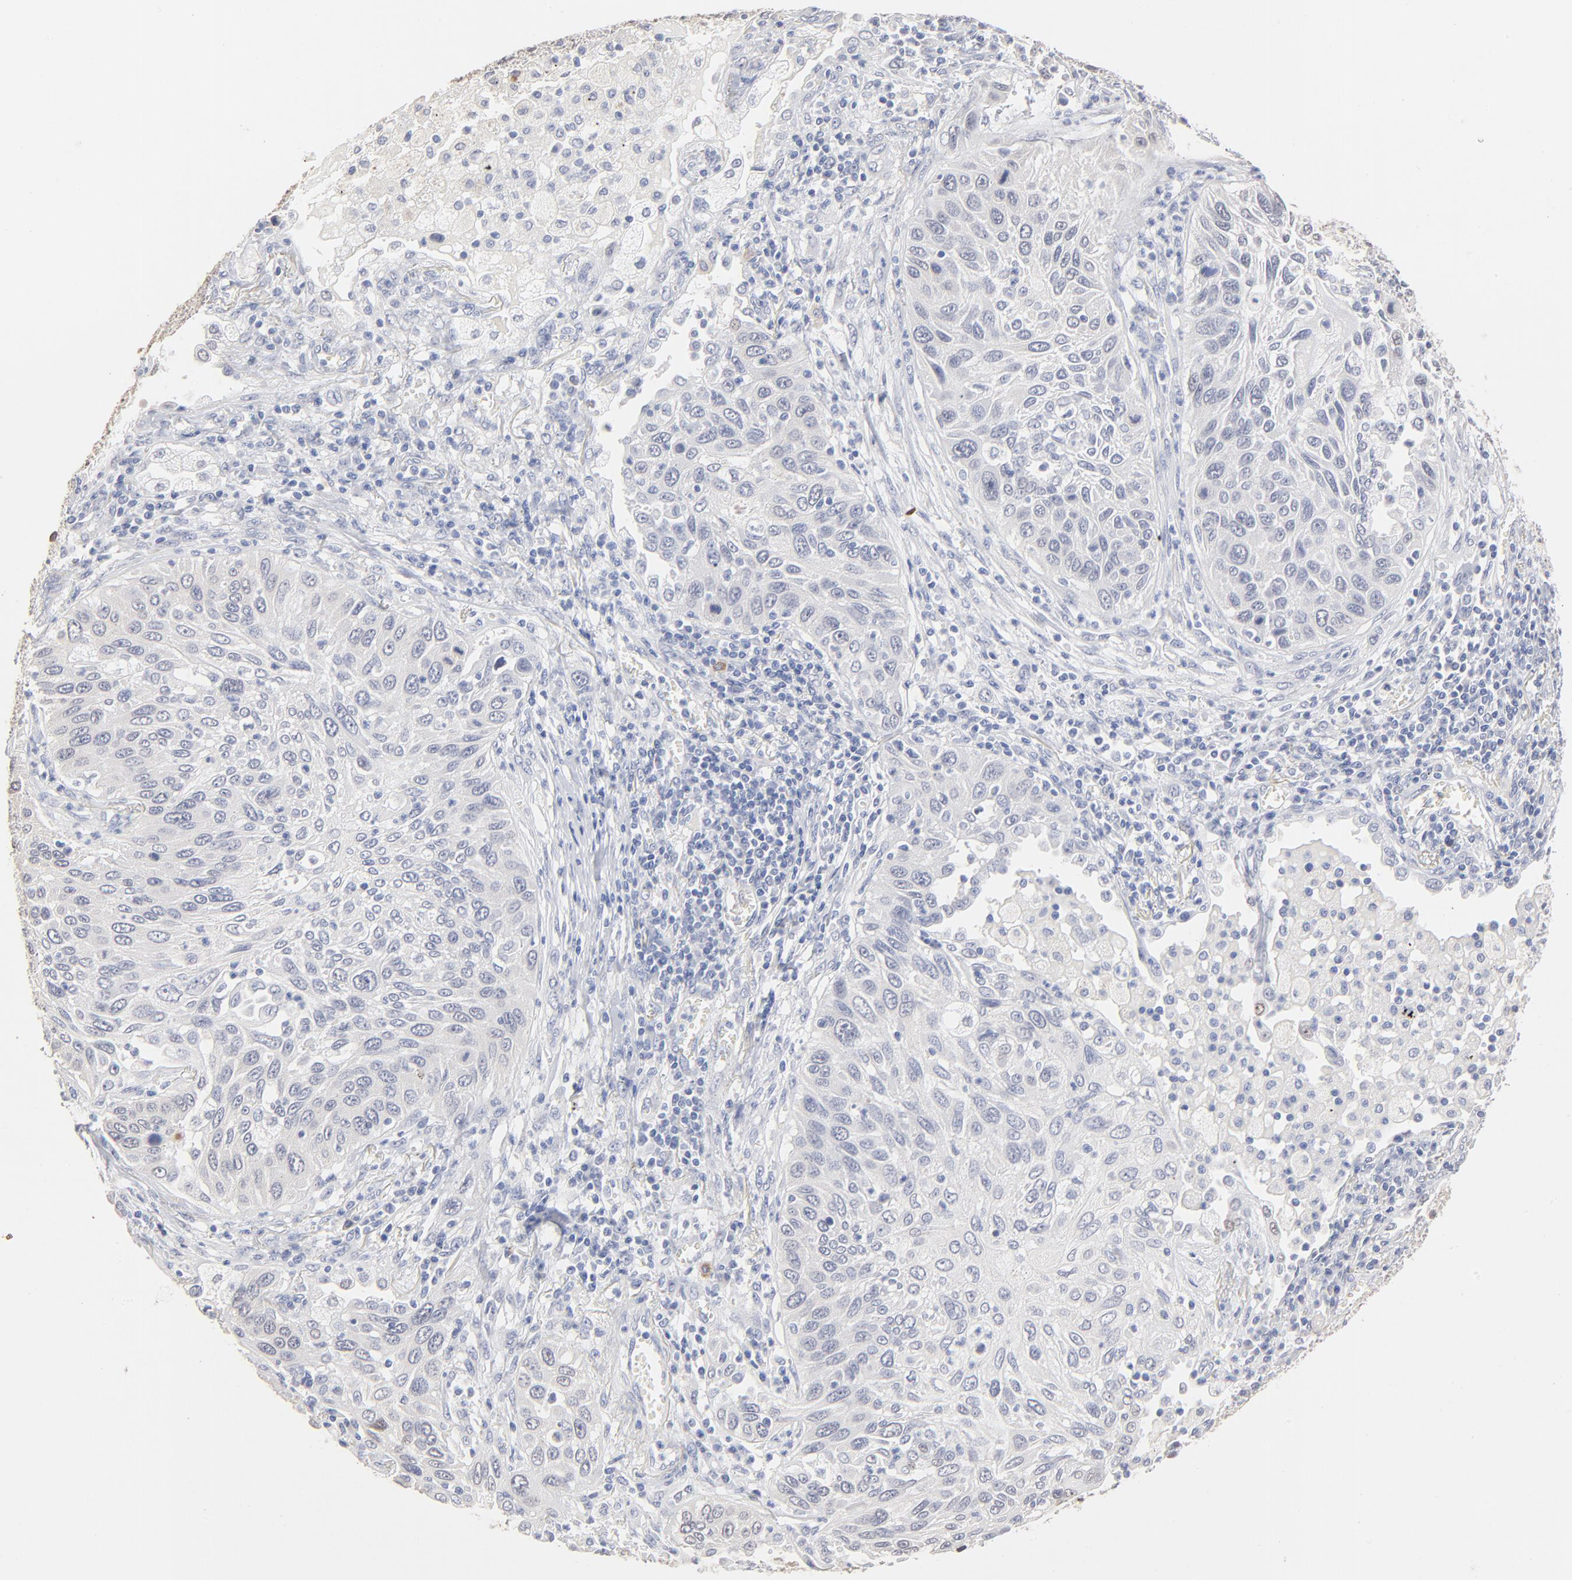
{"staining": {"intensity": "weak", "quantity": "<25%", "location": "cytoplasmic/membranous"}, "tissue": "lung cancer", "cell_type": "Tumor cells", "image_type": "cancer", "snomed": [{"axis": "morphology", "description": "Squamous cell carcinoma, NOS"}, {"axis": "topography", "description": "Lung"}], "caption": "Squamous cell carcinoma (lung) stained for a protein using IHC reveals no positivity tumor cells.", "gene": "DNAL4", "patient": {"sex": "female", "age": 76}}